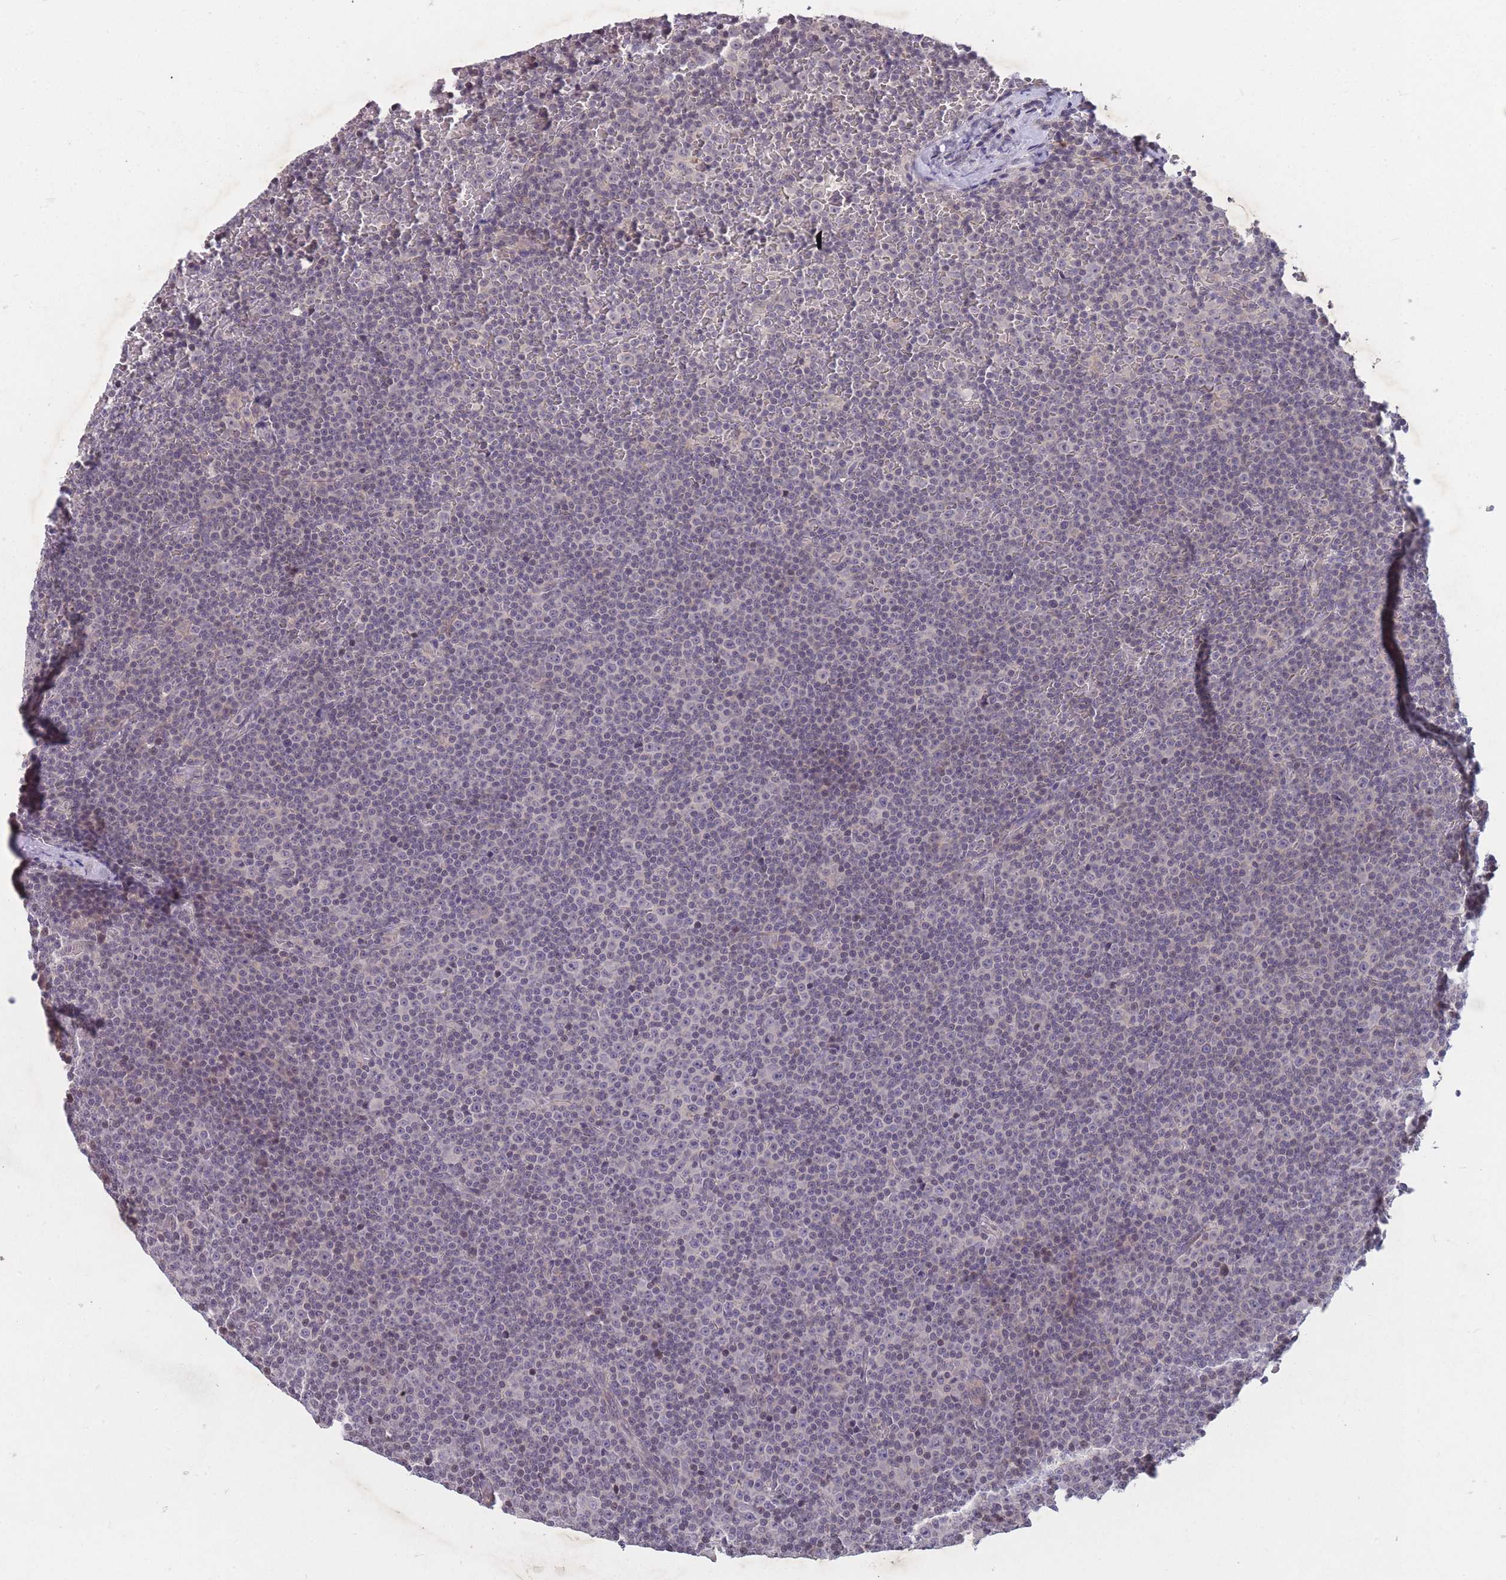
{"staining": {"intensity": "negative", "quantity": "none", "location": "none"}, "tissue": "lymphoma", "cell_type": "Tumor cells", "image_type": "cancer", "snomed": [{"axis": "morphology", "description": "Malignant lymphoma, non-Hodgkin's type, Low grade"}, {"axis": "topography", "description": "Lymph node"}], "caption": "Histopathology image shows no significant protein expression in tumor cells of malignant lymphoma, non-Hodgkin's type (low-grade).", "gene": "GGT5", "patient": {"sex": "female", "age": 67}}